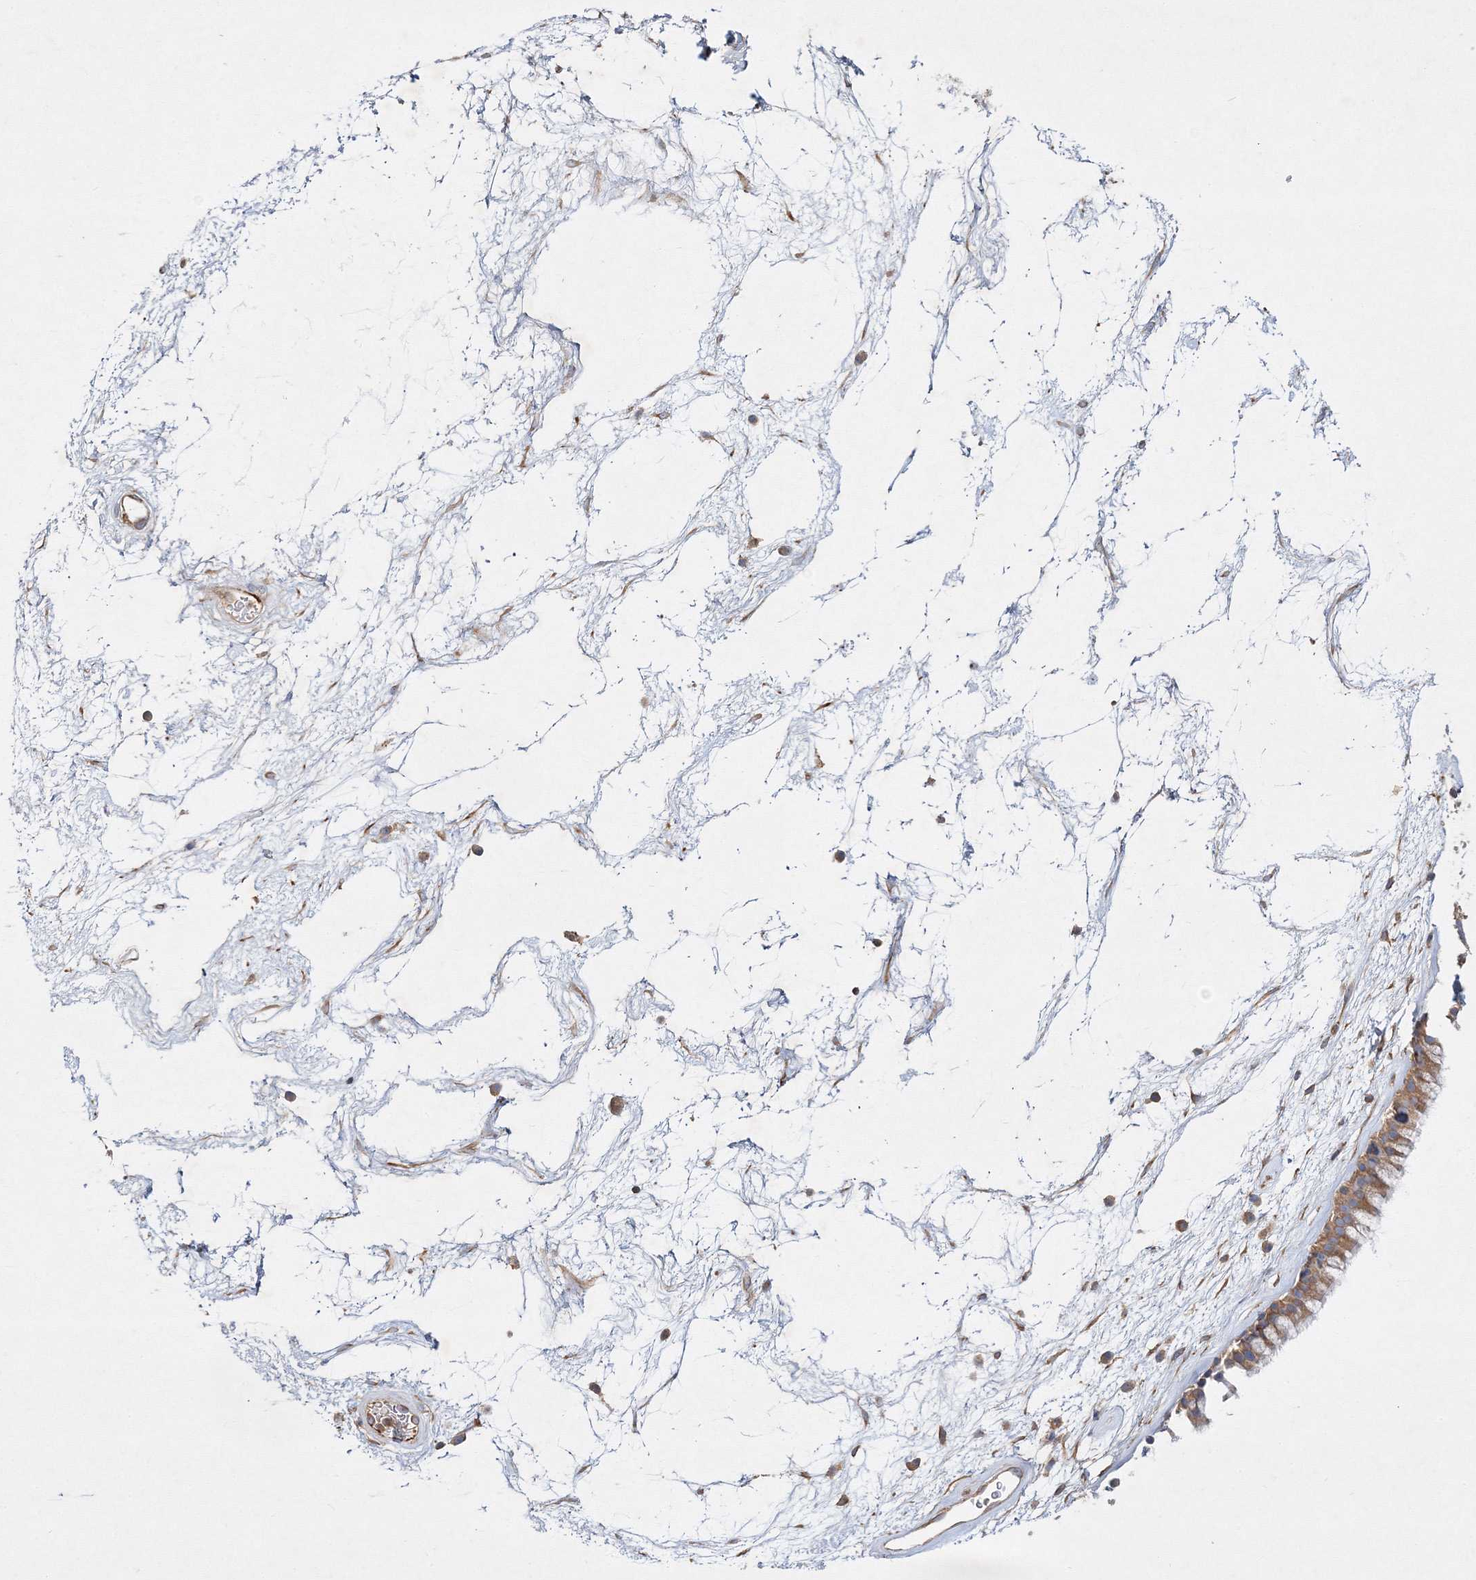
{"staining": {"intensity": "moderate", "quantity": "25%-75%", "location": "cytoplasmic/membranous"}, "tissue": "nasopharynx", "cell_type": "Respiratory epithelial cells", "image_type": "normal", "snomed": [{"axis": "morphology", "description": "Normal tissue, NOS"}, {"axis": "morphology", "description": "Inflammation, NOS"}, {"axis": "topography", "description": "Nasopharynx"}], "caption": "Immunohistochemistry (IHC) staining of normal nasopharynx, which demonstrates medium levels of moderate cytoplasmic/membranous expression in about 25%-75% of respiratory epithelial cells indicating moderate cytoplasmic/membranous protein expression. The staining was performed using DAB (brown) for protein detection and nuclei were counterstained in hematoxylin (blue).", "gene": "WDR37", "patient": {"sex": "male", "age": 48}}